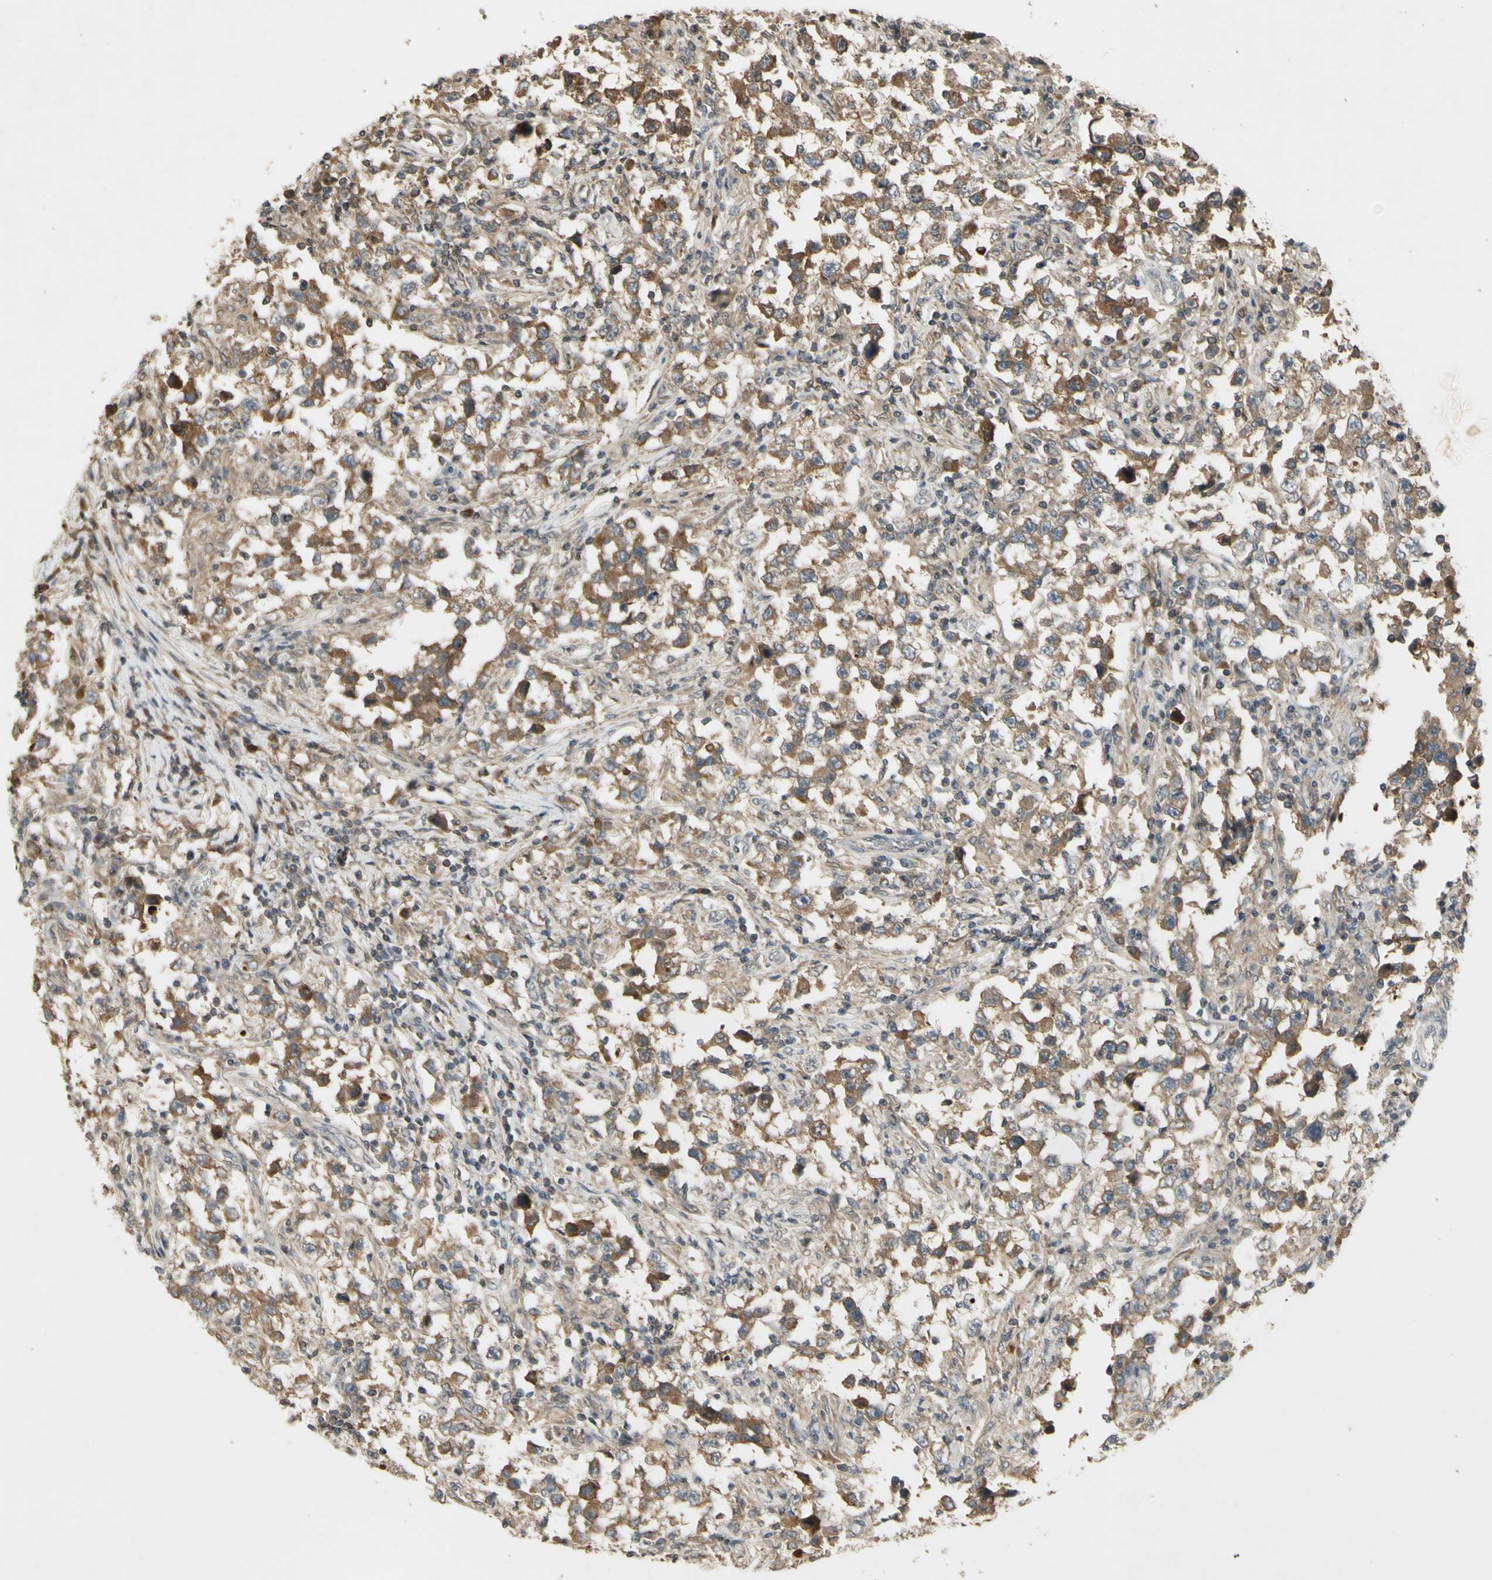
{"staining": {"intensity": "moderate", "quantity": "25%-75%", "location": "cytoplasmic/membranous"}, "tissue": "testis cancer", "cell_type": "Tumor cells", "image_type": "cancer", "snomed": [{"axis": "morphology", "description": "Carcinoma, Embryonal, NOS"}, {"axis": "topography", "description": "Testis"}], "caption": "Human testis embryonal carcinoma stained with a brown dye displays moderate cytoplasmic/membranous positive staining in approximately 25%-75% of tumor cells.", "gene": "NRG4", "patient": {"sex": "male", "age": 21}}